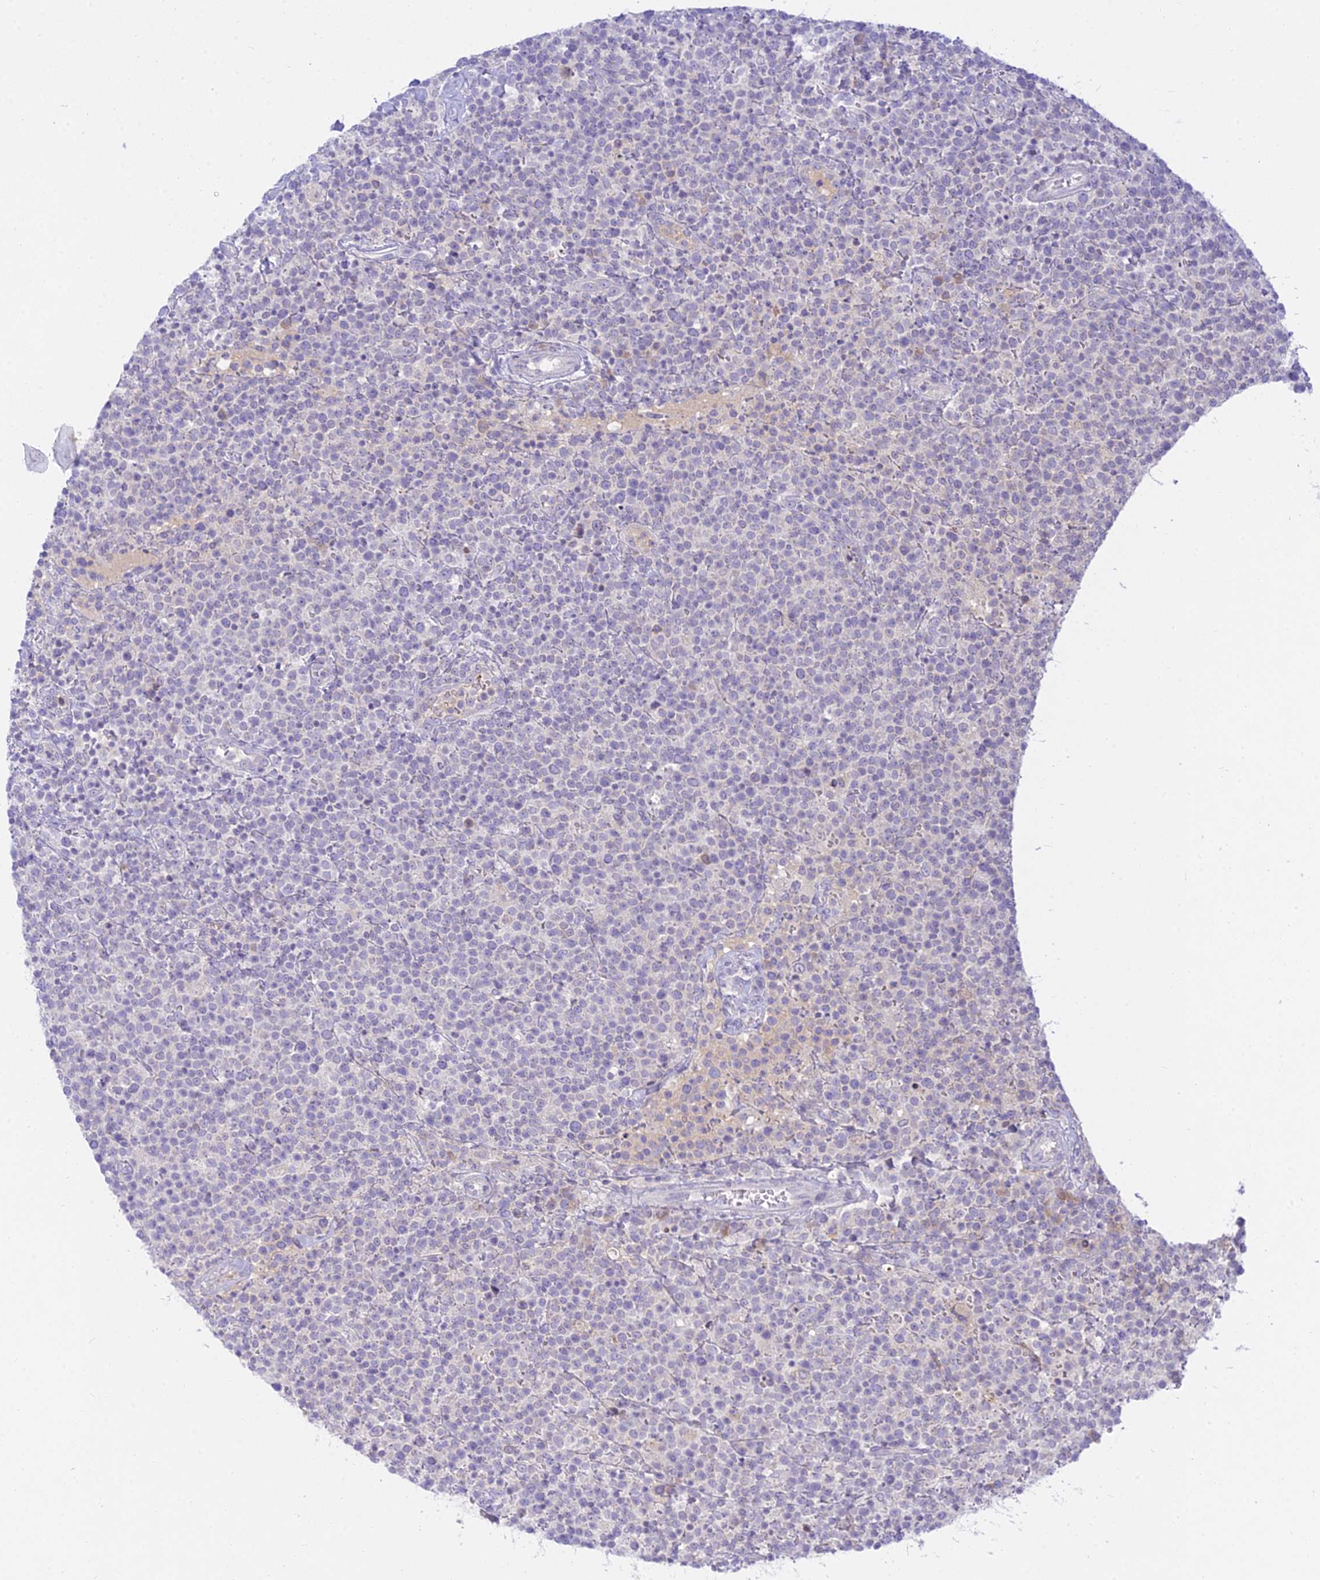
{"staining": {"intensity": "negative", "quantity": "none", "location": "none"}, "tissue": "lymphoma", "cell_type": "Tumor cells", "image_type": "cancer", "snomed": [{"axis": "morphology", "description": "Malignant lymphoma, non-Hodgkin's type, High grade"}, {"axis": "topography", "description": "Lymph node"}], "caption": "High power microscopy histopathology image of an immunohistochemistry histopathology image of lymphoma, revealing no significant positivity in tumor cells. (Stains: DAB (3,3'-diaminobenzidine) immunohistochemistry (IHC) with hematoxylin counter stain, Microscopy: brightfield microscopy at high magnification).", "gene": "TMEM40", "patient": {"sex": "male", "age": 61}}